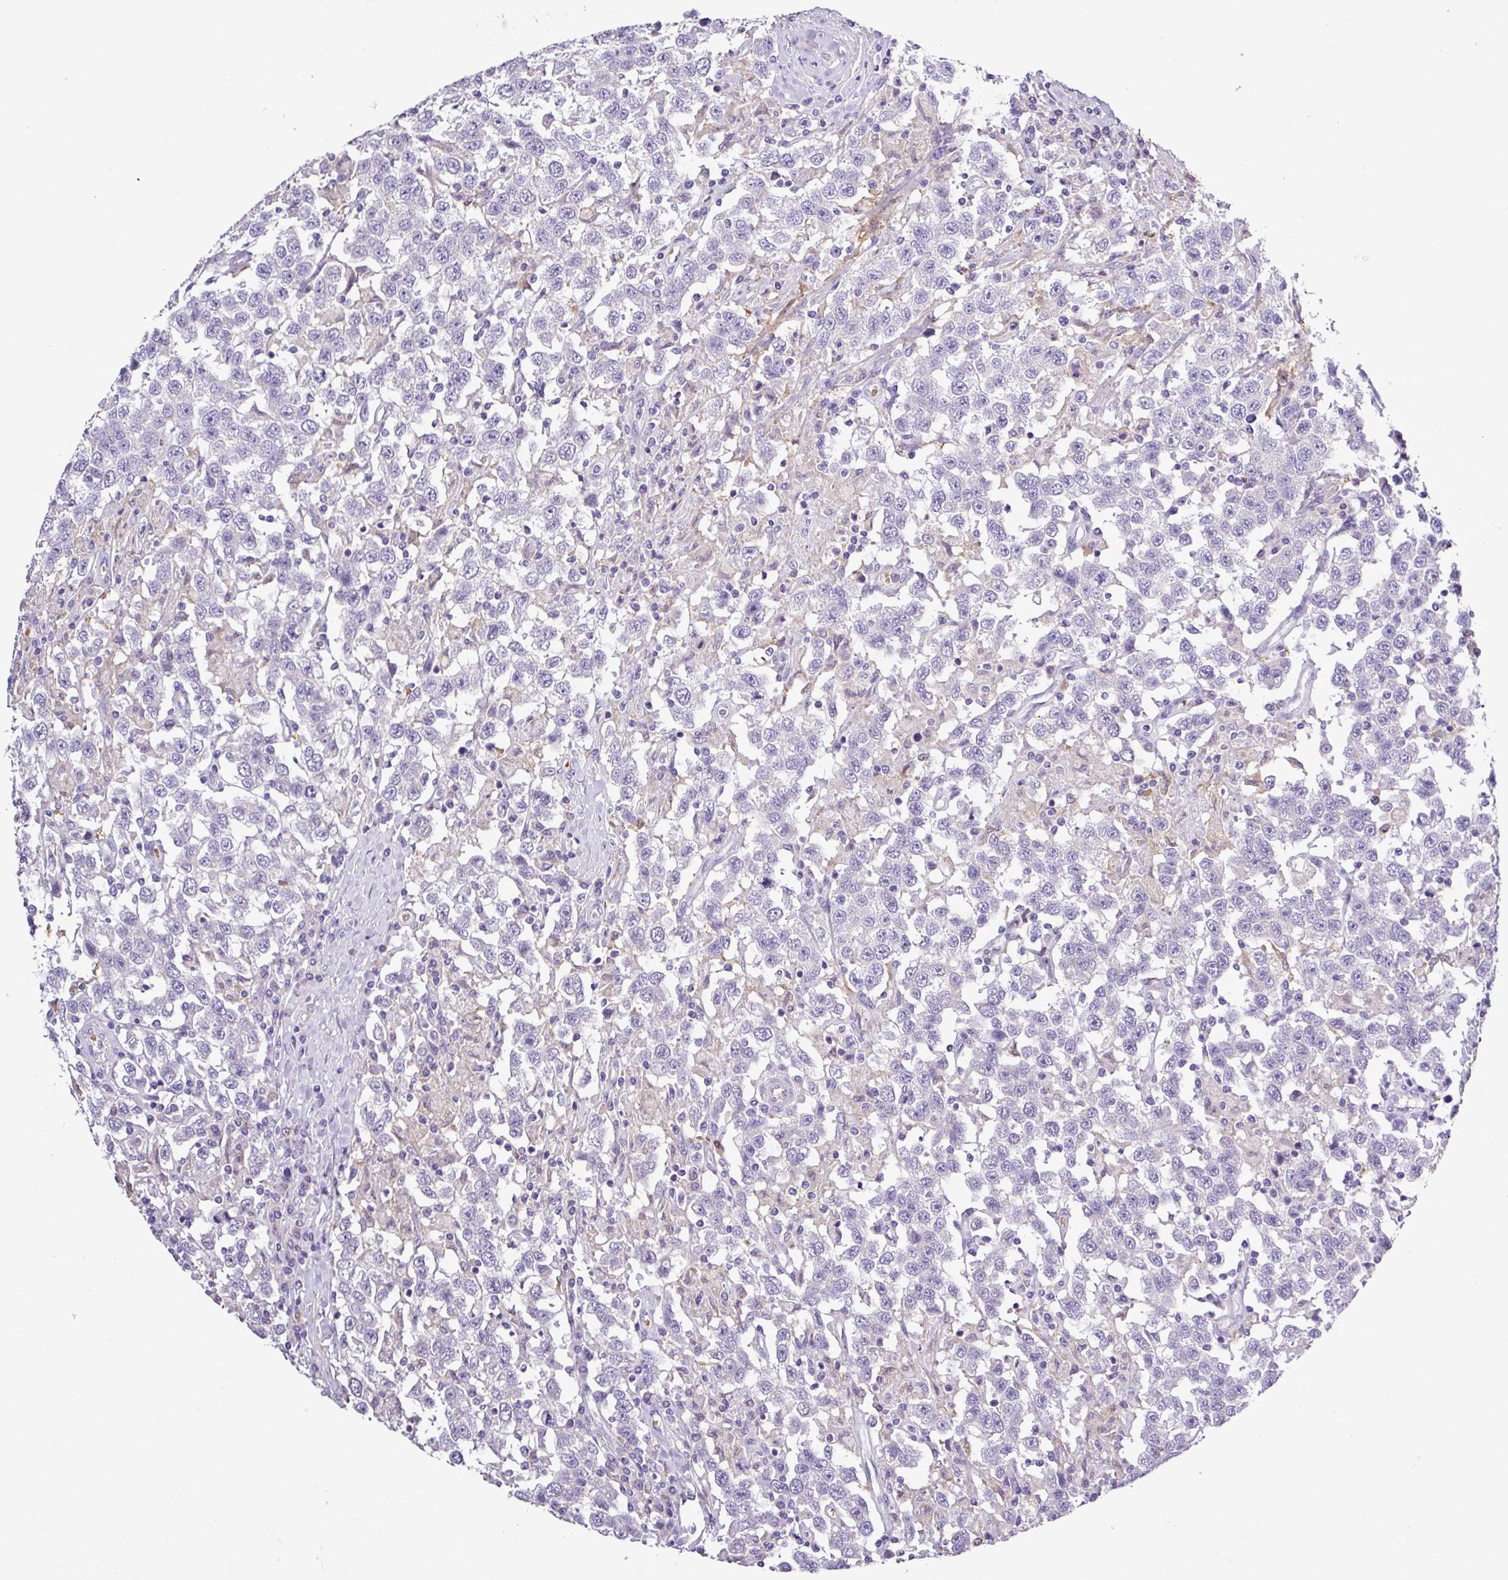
{"staining": {"intensity": "negative", "quantity": "none", "location": "none"}, "tissue": "testis cancer", "cell_type": "Tumor cells", "image_type": "cancer", "snomed": [{"axis": "morphology", "description": "Seminoma, NOS"}, {"axis": "topography", "description": "Testis"}], "caption": "Tumor cells are negative for protein expression in human testis seminoma.", "gene": "MGAT4B", "patient": {"sex": "male", "age": 41}}